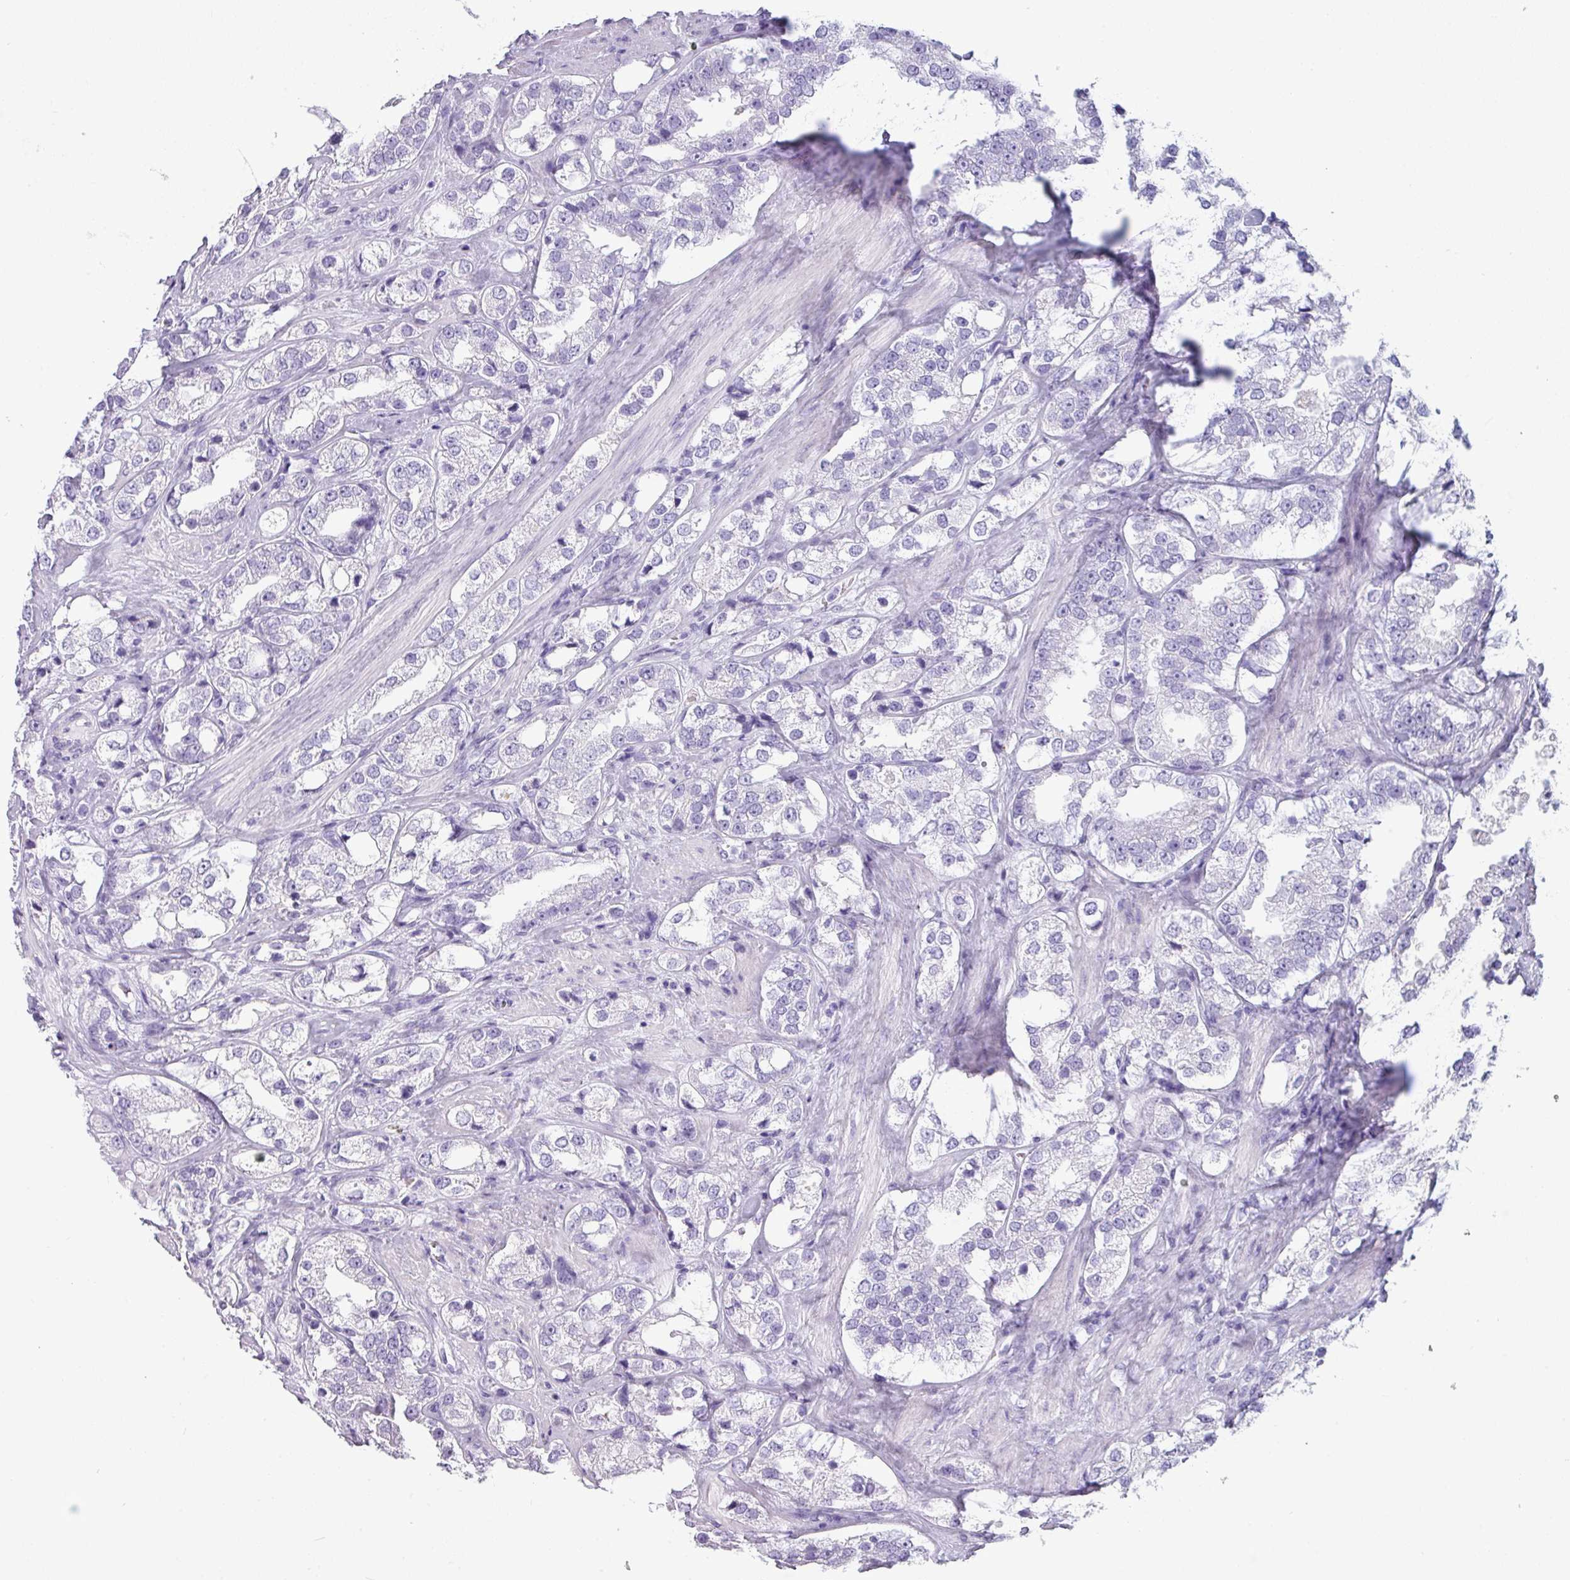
{"staining": {"intensity": "negative", "quantity": "none", "location": "none"}, "tissue": "prostate cancer", "cell_type": "Tumor cells", "image_type": "cancer", "snomed": [{"axis": "morphology", "description": "Adenocarcinoma, NOS"}, {"axis": "topography", "description": "Prostate"}], "caption": "Micrograph shows no significant protein positivity in tumor cells of prostate cancer (adenocarcinoma).", "gene": "CRYBB2", "patient": {"sex": "male", "age": 79}}